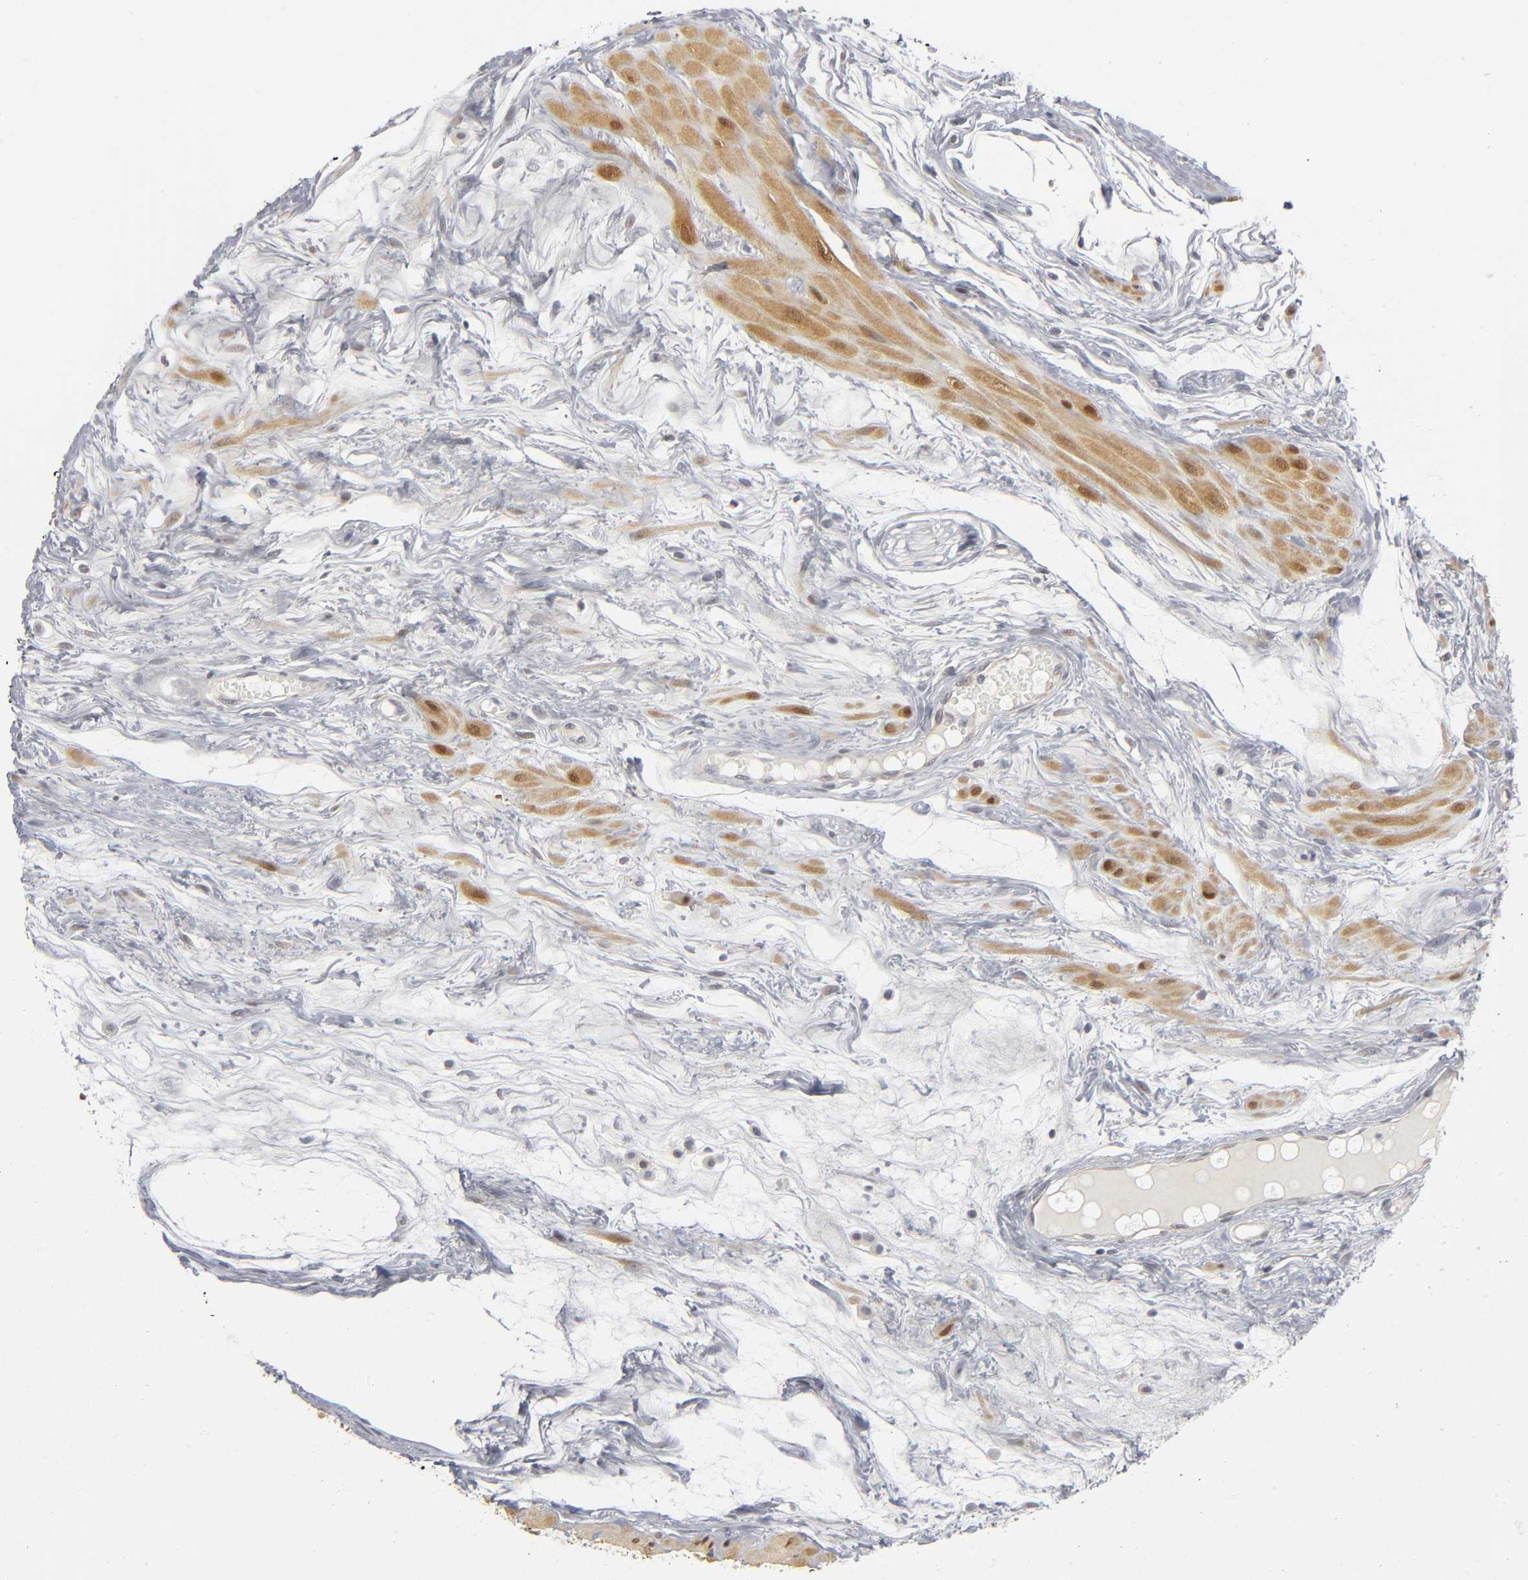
{"staining": {"intensity": "negative", "quantity": "none", "location": "none"}, "tissue": "epididymis", "cell_type": "Glandular cells", "image_type": "normal", "snomed": [{"axis": "morphology", "description": "Normal tissue, NOS"}, {"axis": "morphology", "description": "Atrophy, NOS"}, {"axis": "topography", "description": "Testis"}, {"axis": "topography", "description": "Epididymis"}], "caption": "IHC histopathology image of normal human epididymis stained for a protein (brown), which displays no expression in glandular cells.", "gene": "PDLIM3", "patient": {"sex": "male", "age": 18}}